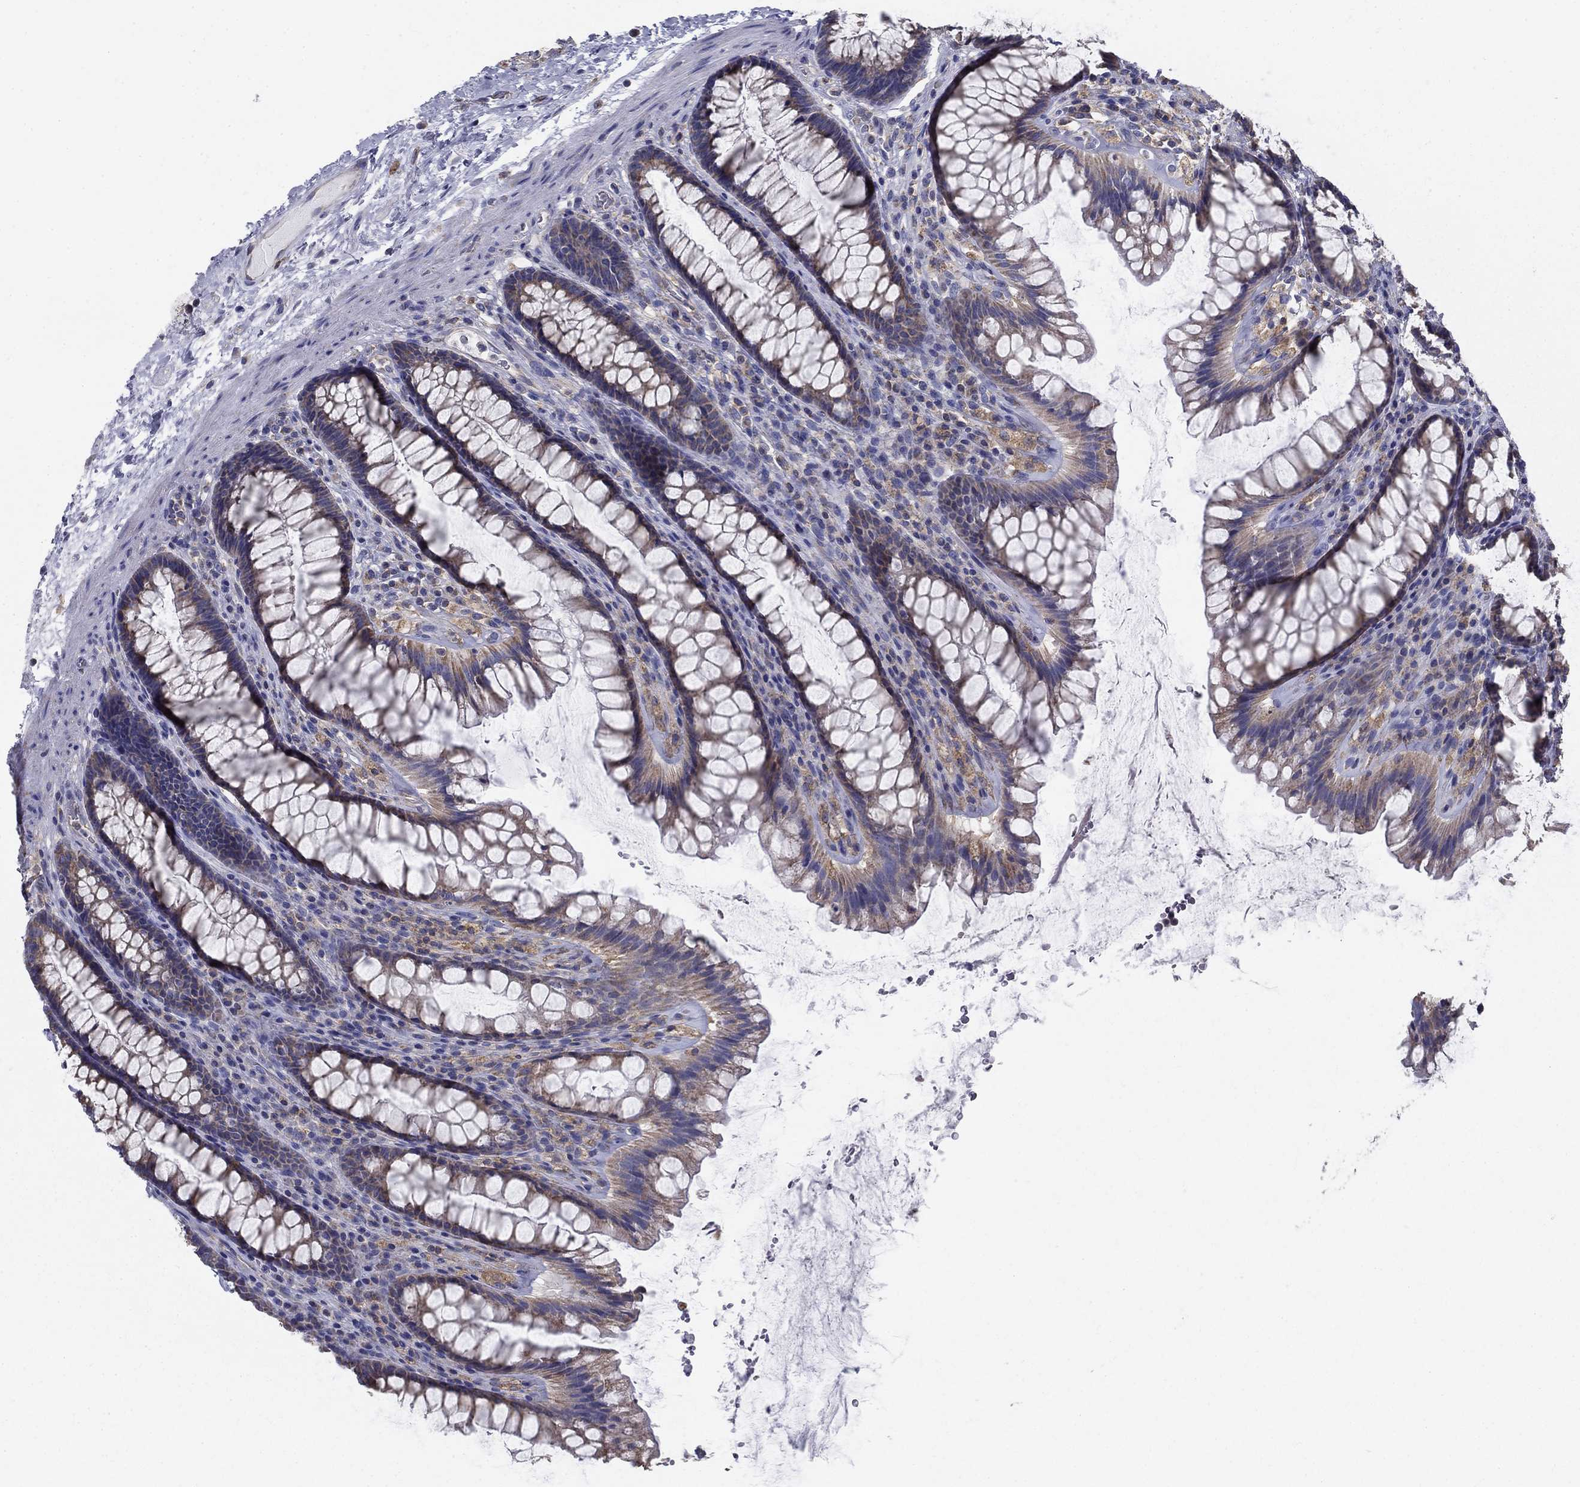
{"staining": {"intensity": "weak", "quantity": "25%-75%", "location": "cytoplasmic/membranous"}, "tissue": "rectum", "cell_type": "Glandular cells", "image_type": "normal", "snomed": [{"axis": "morphology", "description": "Normal tissue, NOS"}, {"axis": "topography", "description": "Rectum"}], "caption": "Rectum stained with IHC exhibits weak cytoplasmic/membranous positivity in approximately 25%-75% of glandular cells. (brown staining indicates protein expression, while blue staining denotes nuclei).", "gene": "NME5", "patient": {"sex": "male", "age": 72}}